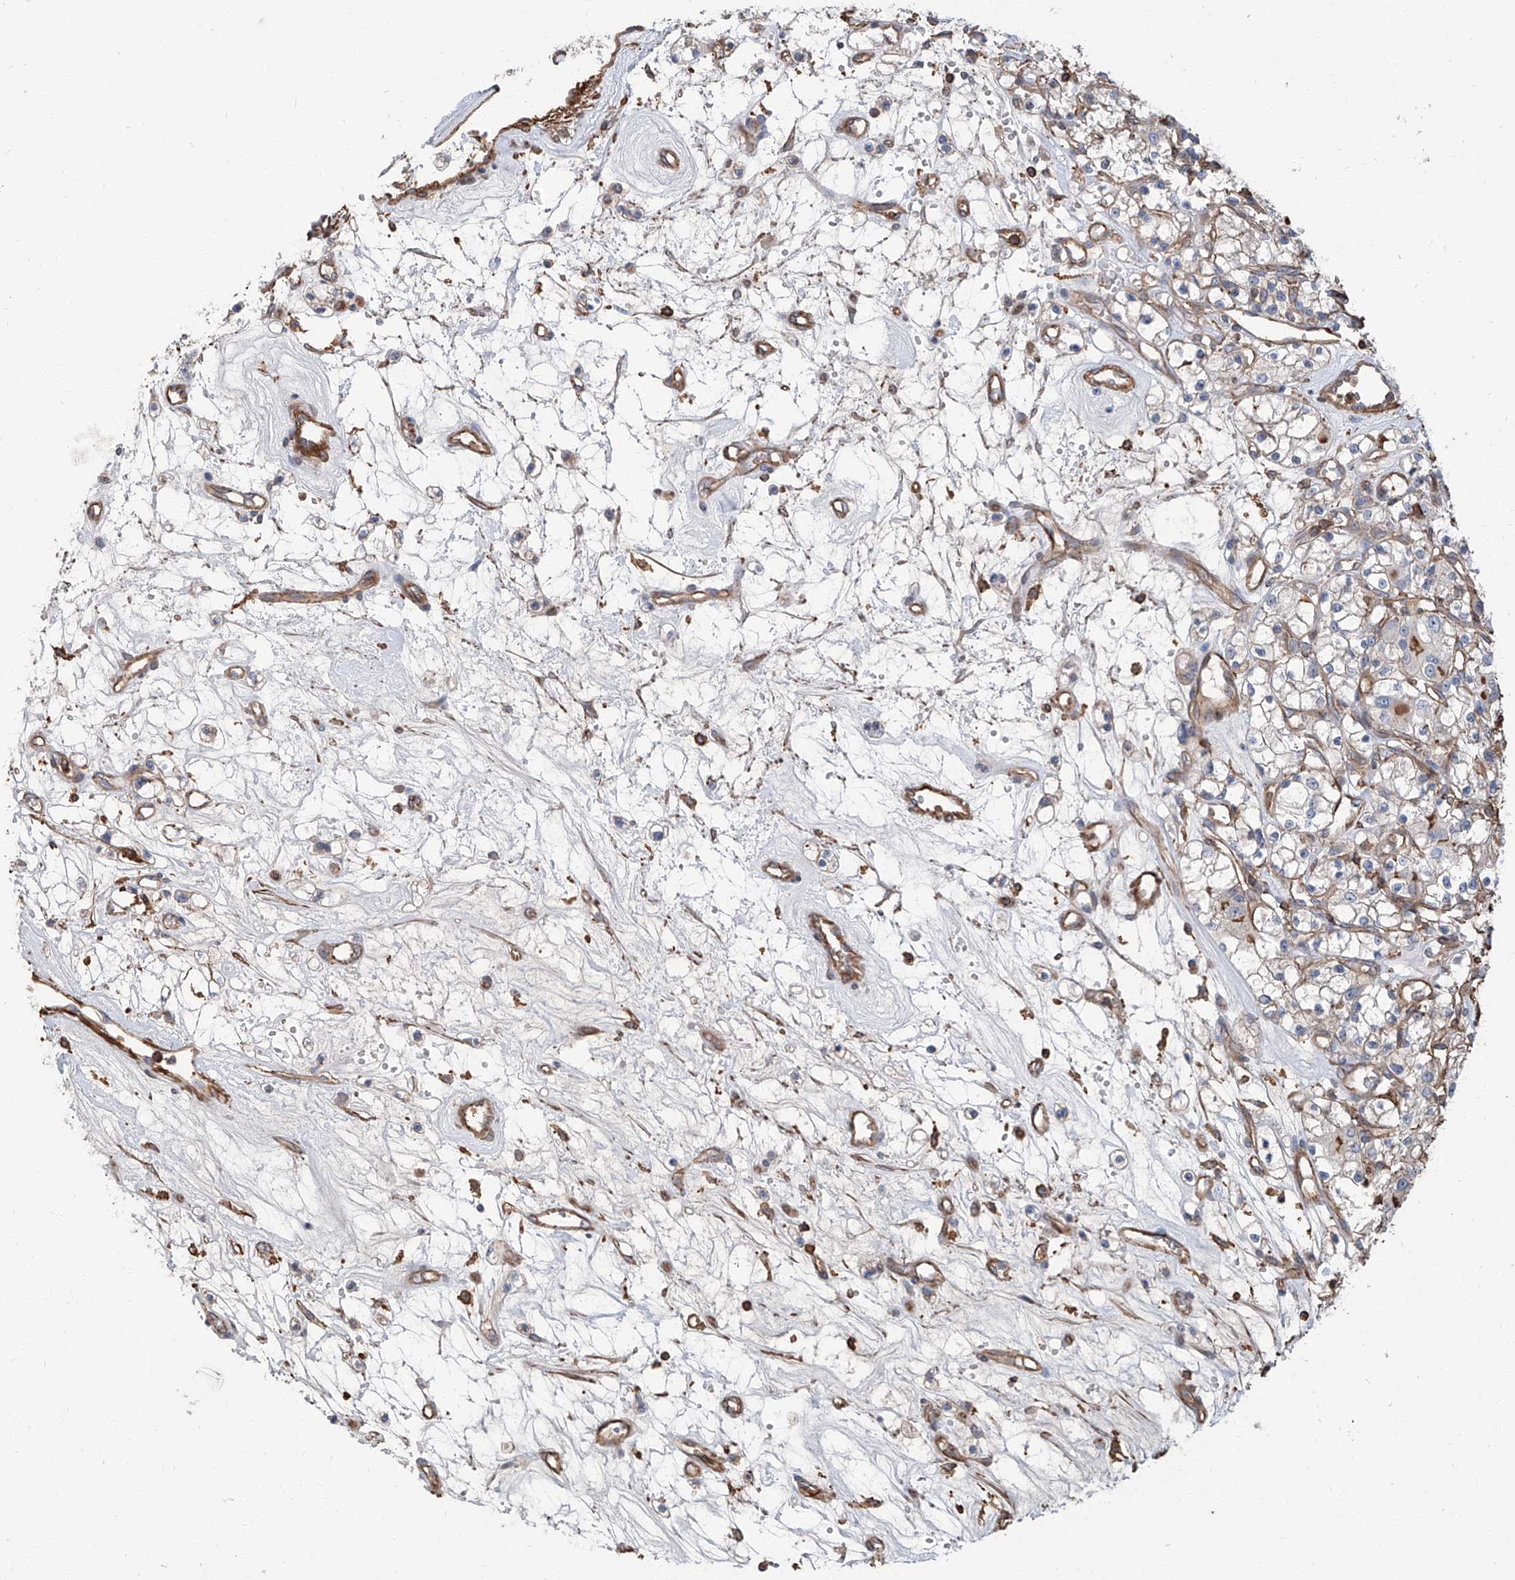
{"staining": {"intensity": "negative", "quantity": "none", "location": "none"}, "tissue": "renal cancer", "cell_type": "Tumor cells", "image_type": "cancer", "snomed": [{"axis": "morphology", "description": "Adenocarcinoma, NOS"}, {"axis": "topography", "description": "Kidney"}], "caption": "Tumor cells show no significant protein expression in renal adenocarcinoma. The staining is performed using DAB brown chromogen with nuclei counter-stained in using hematoxylin.", "gene": "PIEZO2", "patient": {"sex": "female", "age": 59}}